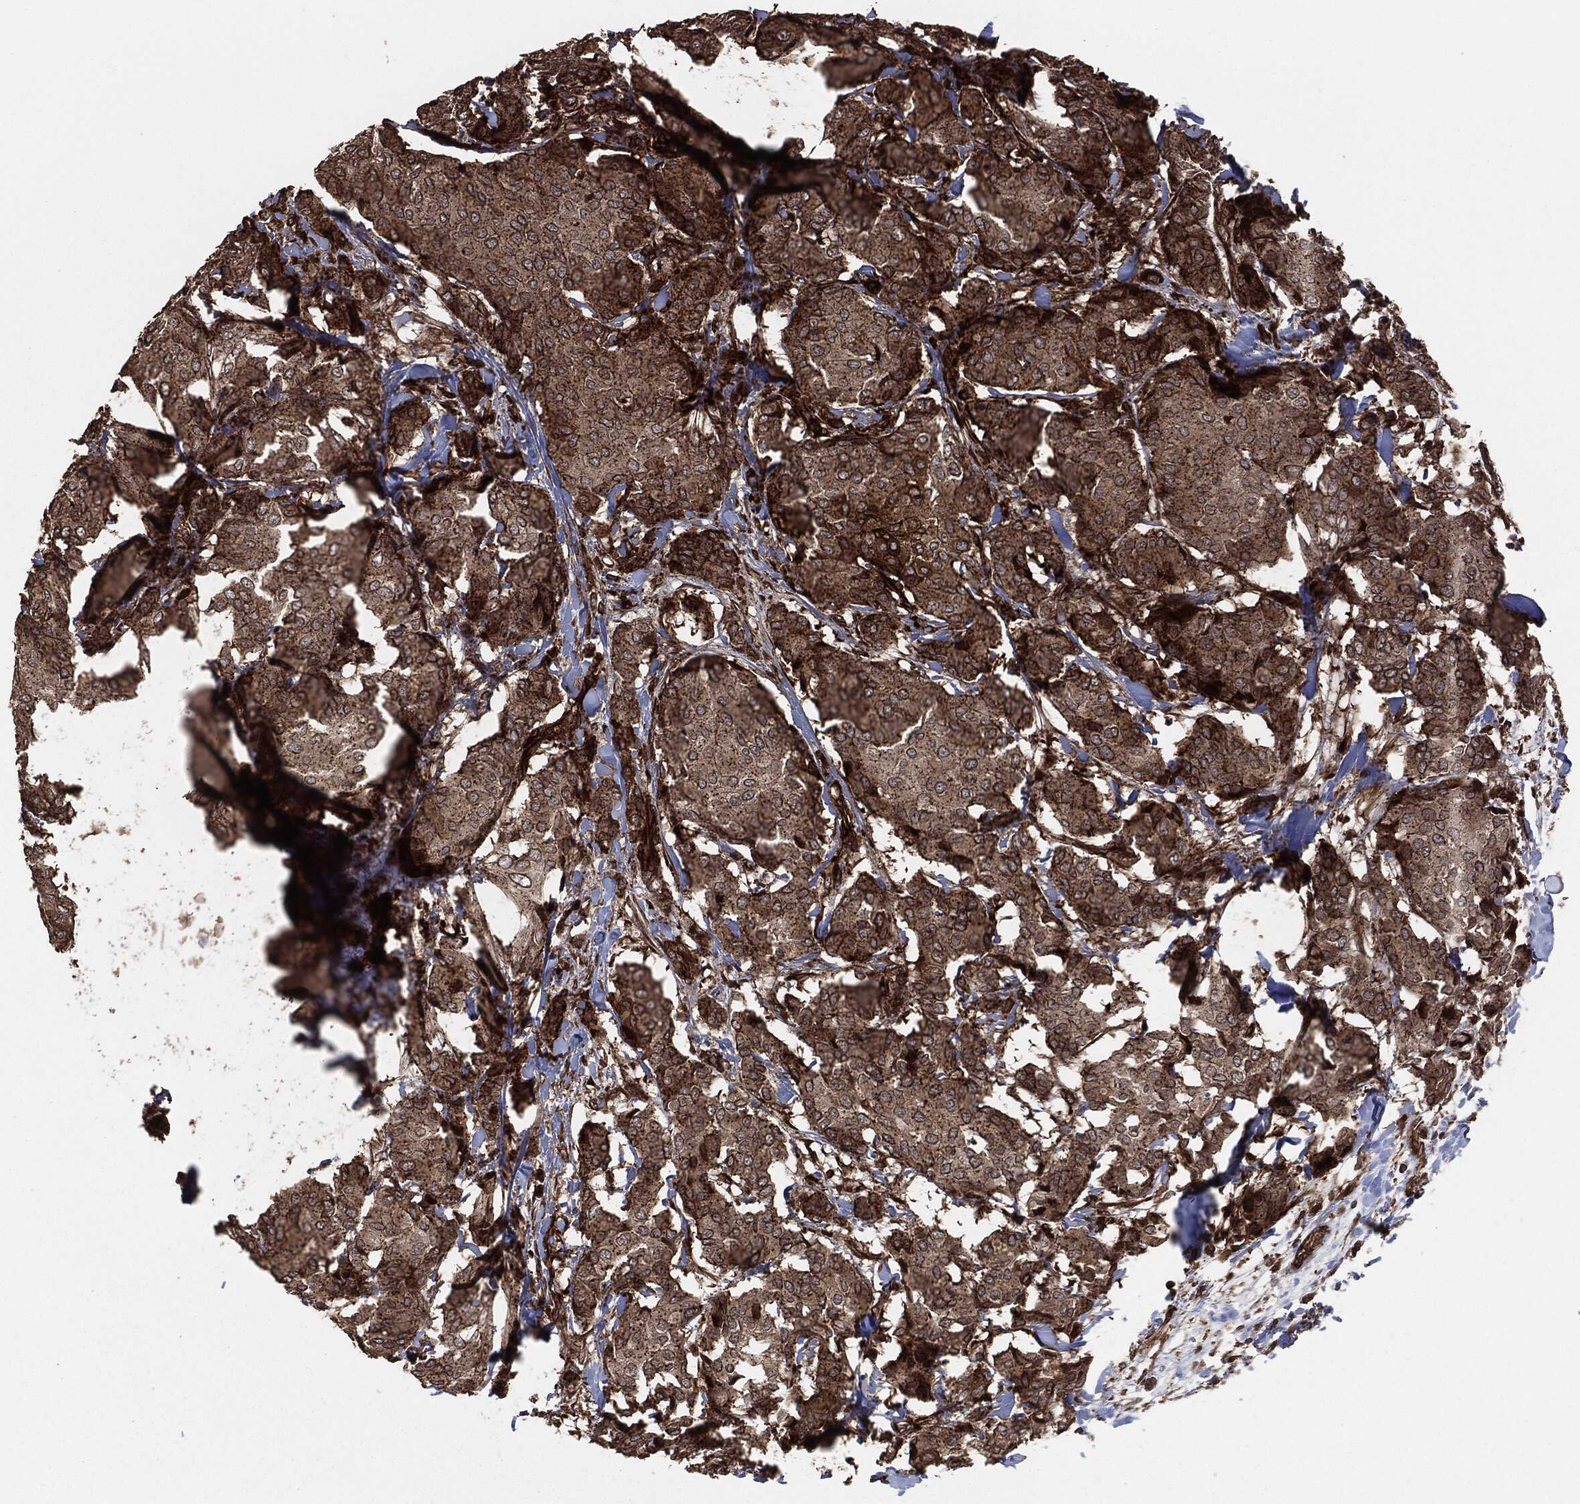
{"staining": {"intensity": "moderate", "quantity": ">75%", "location": "cytoplasmic/membranous"}, "tissue": "breast cancer", "cell_type": "Tumor cells", "image_type": "cancer", "snomed": [{"axis": "morphology", "description": "Duct carcinoma"}, {"axis": "topography", "description": "Breast"}], "caption": "Protein analysis of breast invasive ductal carcinoma tissue shows moderate cytoplasmic/membranous staining in approximately >75% of tumor cells. Immunohistochemistry (ihc) stains the protein of interest in brown and the nuclei are stained blue.", "gene": "IFIT1", "patient": {"sex": "female", "age": 75}}